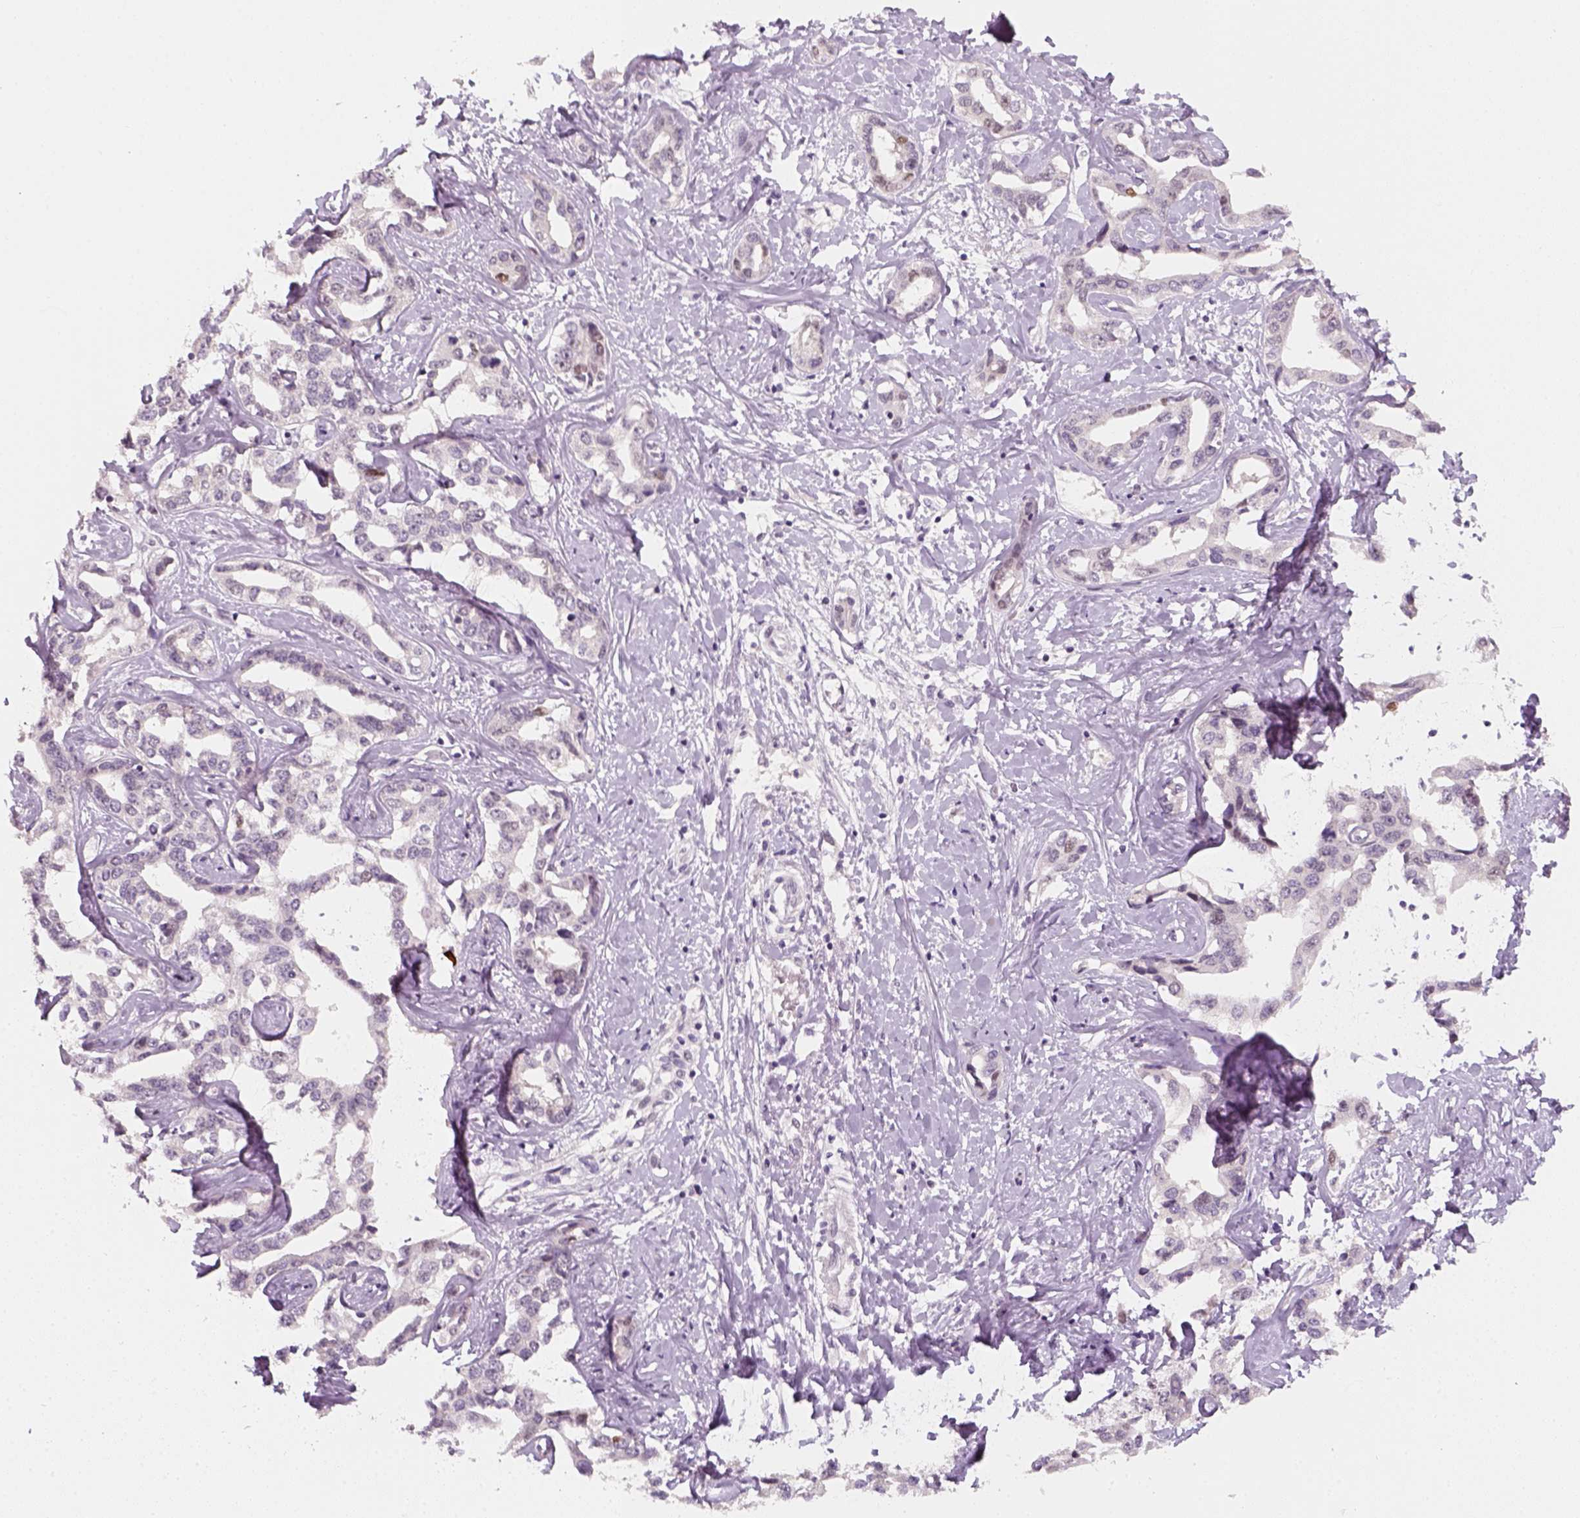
{"staining": {"intensity": "negative", "quantity": "none", "location": "none"}, "tissue": "liver cancer", "cell_type": "Tumor cells", "image_type": "cancer", "snomed": [{"axis": "morphology", "description": "Cholangiocarcinoma"}, {"axis": "topography", "description": "Liver"}], "caption": "This is a micrograph of immunohistochemistry (IHC) staining of liver cholangiocarcinoma, which shows no positivity in tumor cells.", "gene": "TP53", "patient": {"sex": "male", "age": 59}}